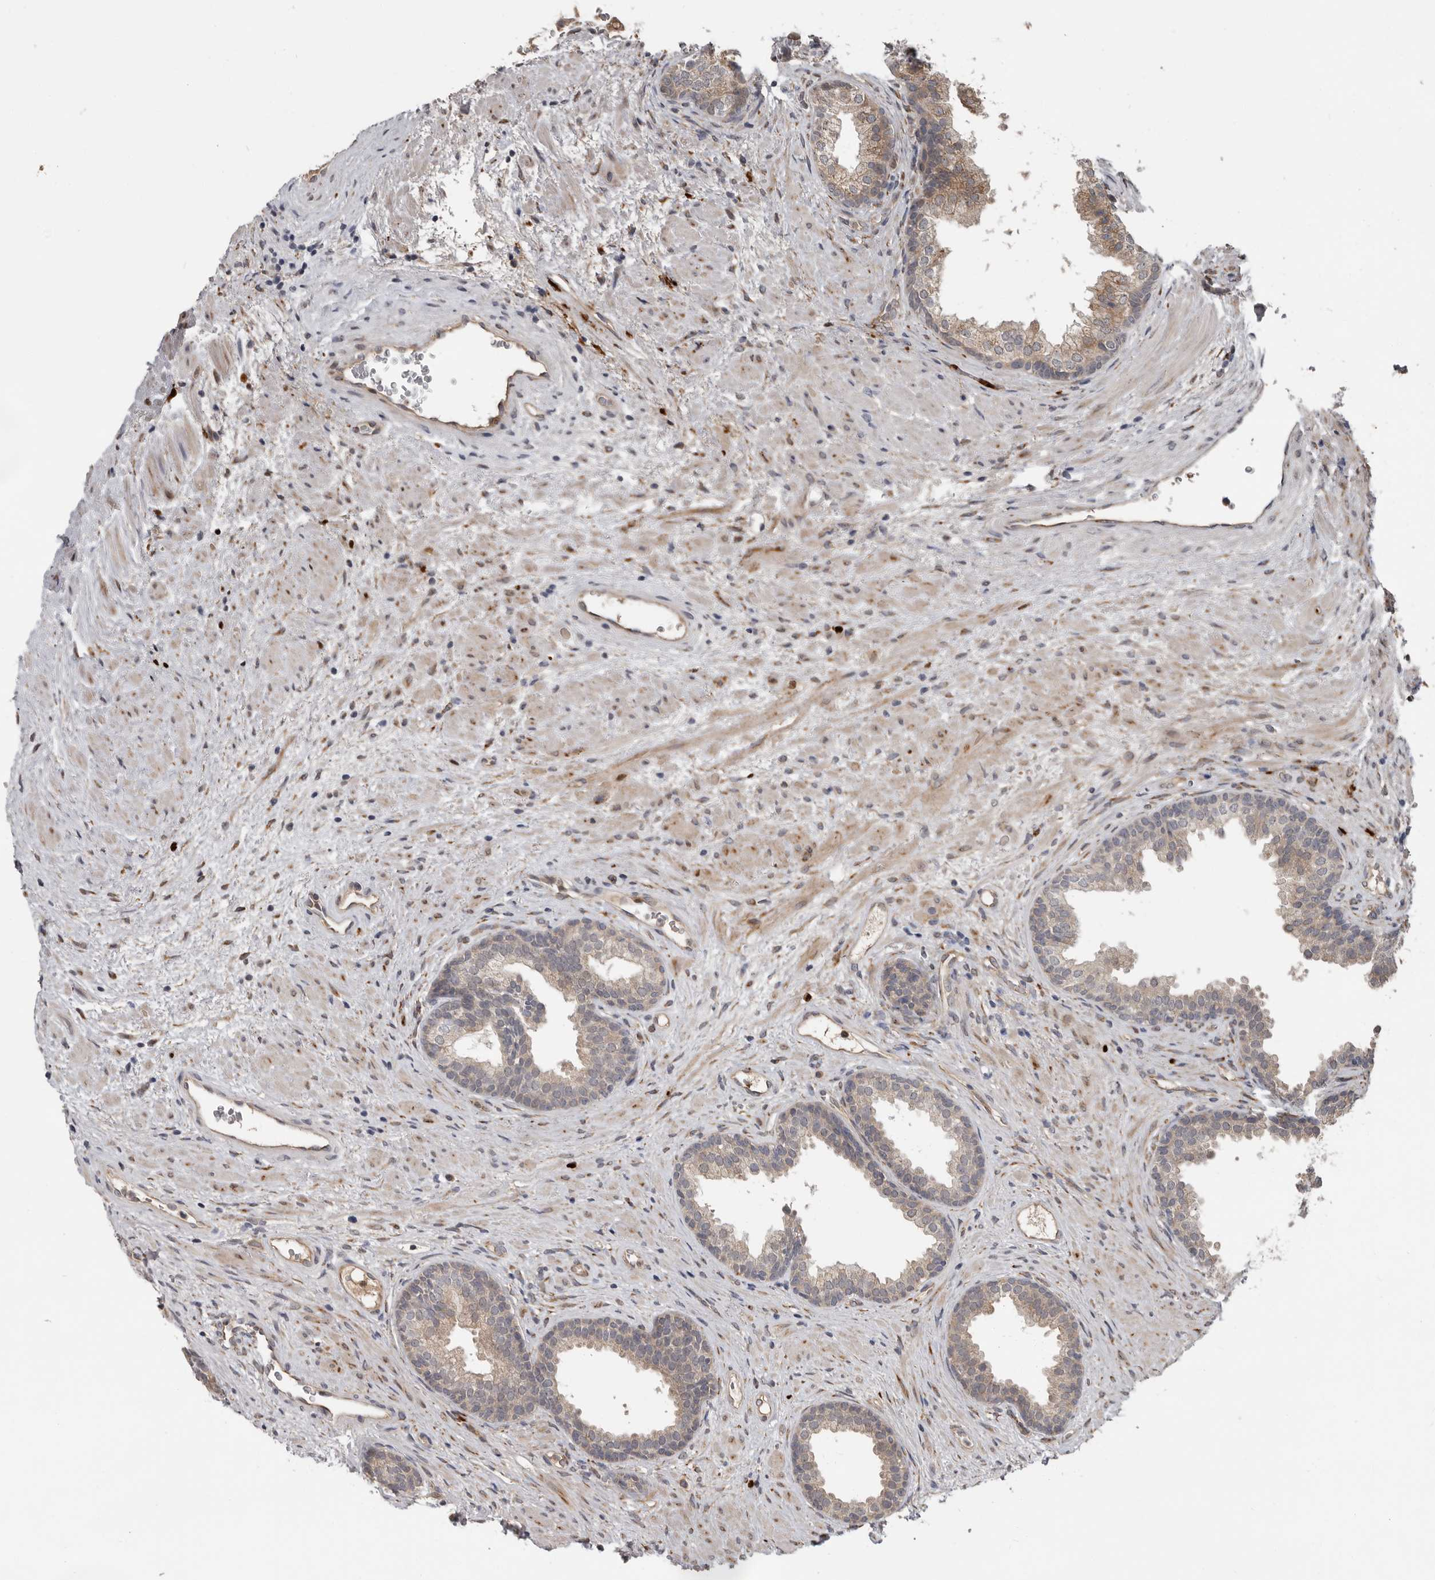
{"staining": {"intensity": "moderate", "quantity": "<25%", "location": "cytoplasmic/membranous"}, "tissue": "prostate", "cell_type": "Glandular cells", "image_type": "normal", "snomed": [{"axis": "morphology", "description": "Normal tissue, NOS"}, {"axis": "topography", "description": "Prostate"}], "caption": "Glandular cells display moderate cytoplasmic/membranous staining in about <25% of cells in benign prostate.", "gene": "MTF1", "patient": {"sex": "male", "age": 76}}